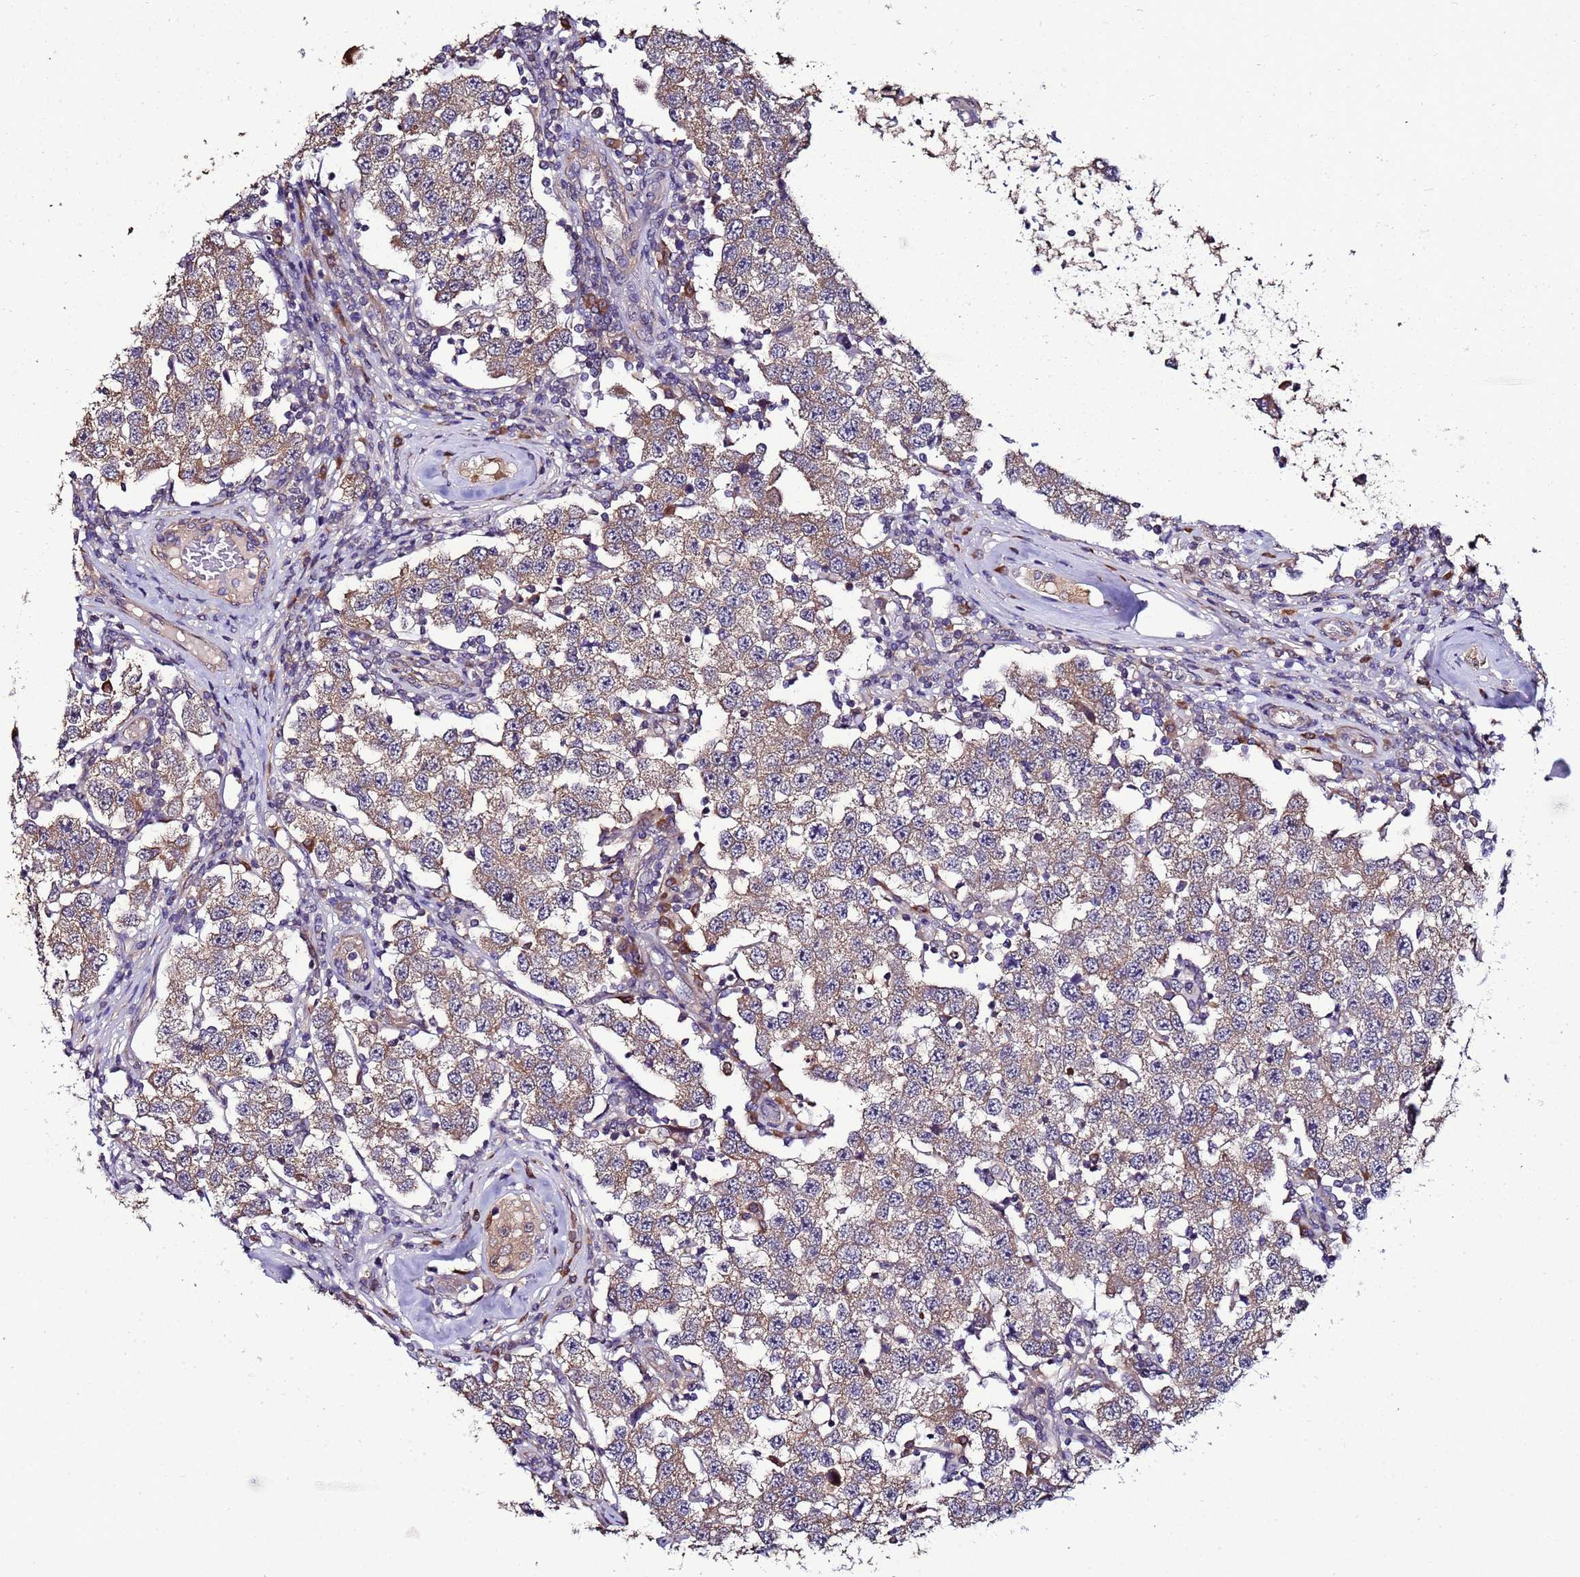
{"staining": {"intensity": "weak", "quantity": ">75%", "location": "cytoplasmic/membranous"}, "tissue": "testis cancer", "cell_type": "Tumor cells", "image_type": "cancer", "snomed": [{"axis": "morphology", "description": "Seminoma, NOS"}, {"axis": "topography", "description": "Testis"}], "caption": "DAB immunohistochemical staining of human testis seminoma shows weak cytoplasmic/membranous protein expression in approximately >75% of tumor cells.", "gene": "NAXE", "patient": {"sex": "male", "age": 34}}